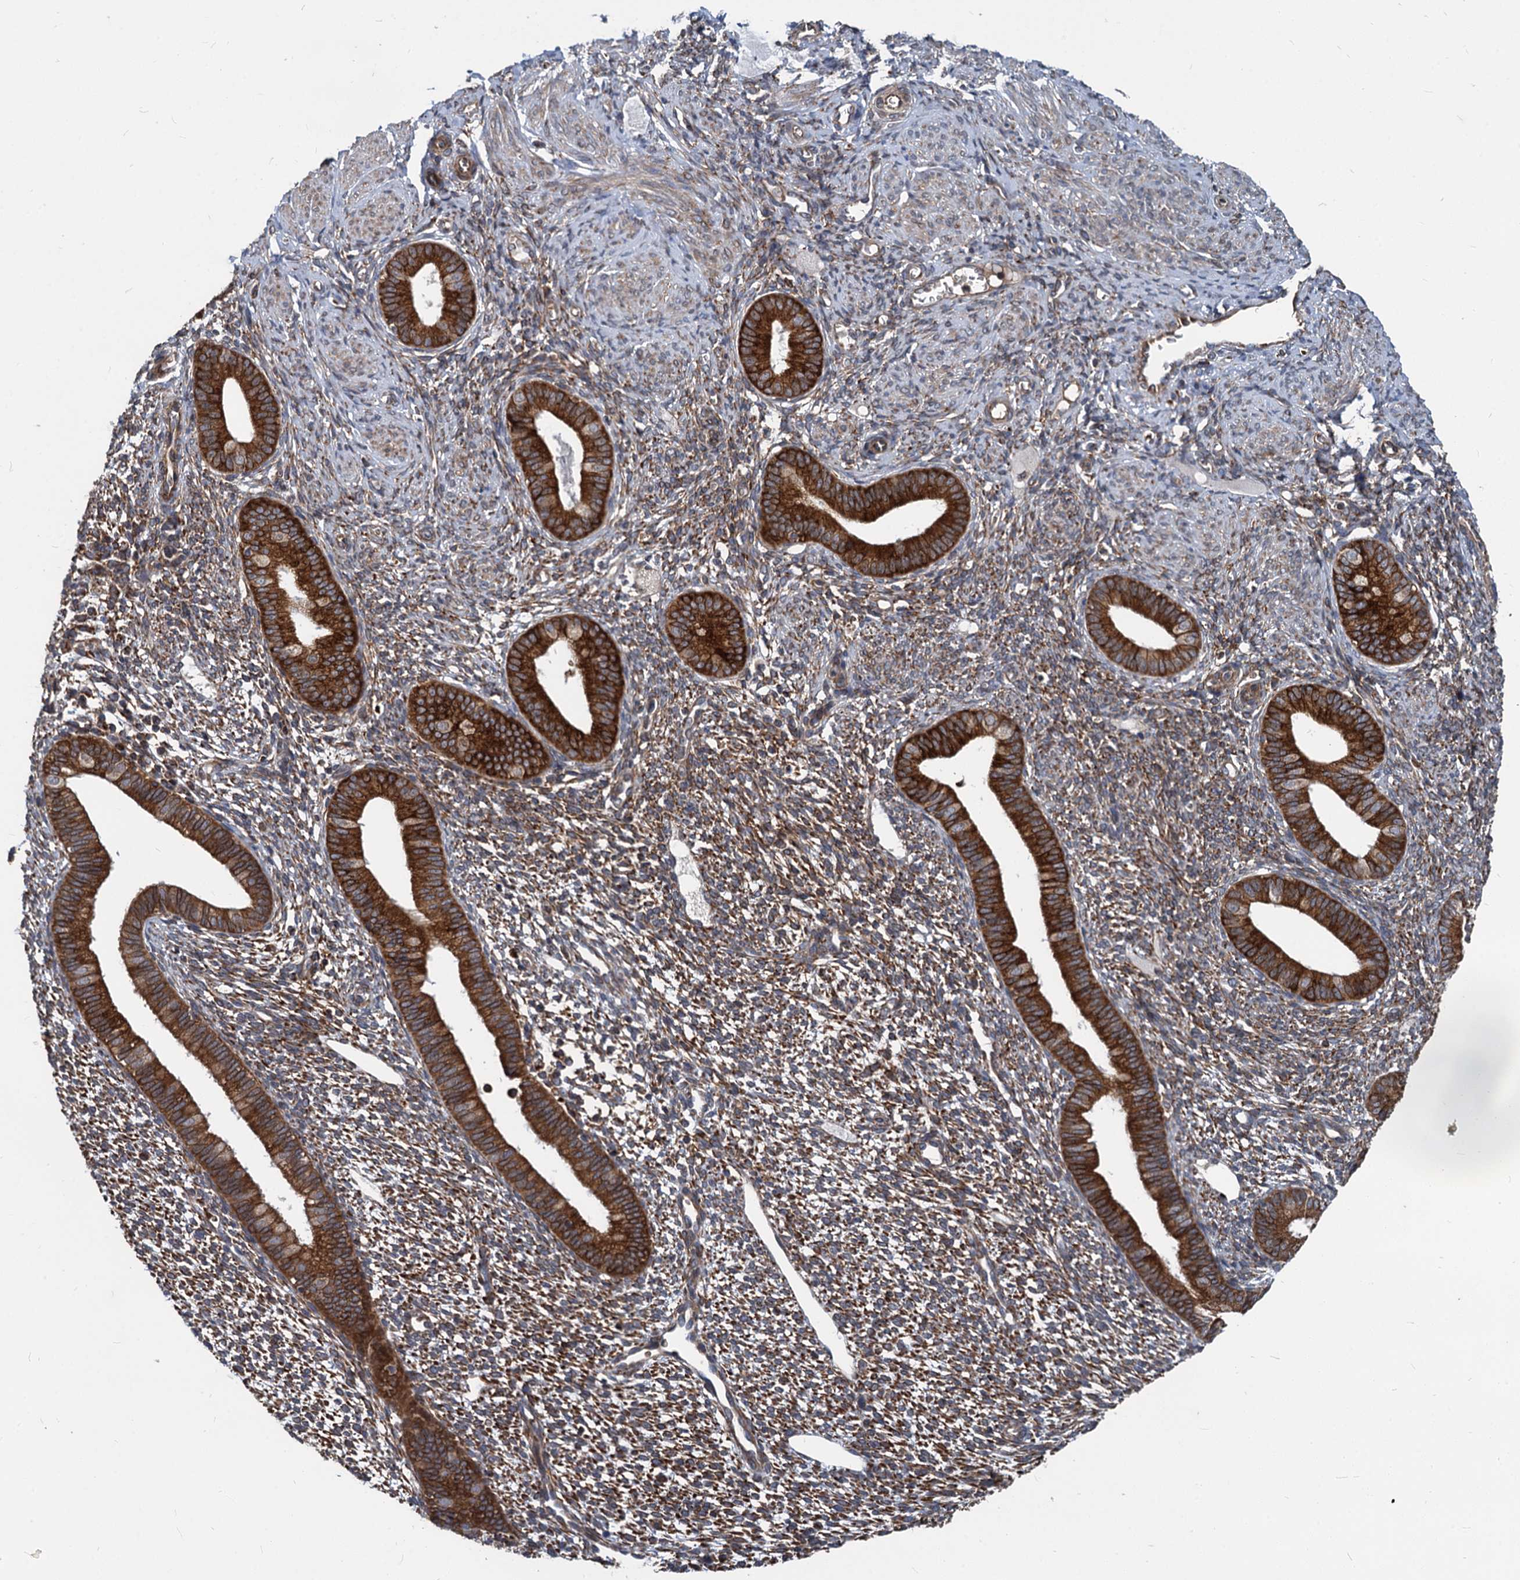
{"staining": {"intensity": "strong", "quantity": ">75%", "location": "cytoplasmic/membranous"}, "tissue": "endometrium", "cell_type": "Cells in endometrial stroma", "image_type": "normal", "snomed": [{"axis": "morphology", "description": "Normal tissue, NOS"}, {"axis": "topography", "description": "Endometrium"}], "caption": "Immunohistochemical staining of normal human endometrium reveals high levels of strong cytoplasmic/membranous positivity in about >75% of cells in endometrial stroma.", "gene": "STIM1", "patient": {"sex": "female", "age": 46}}